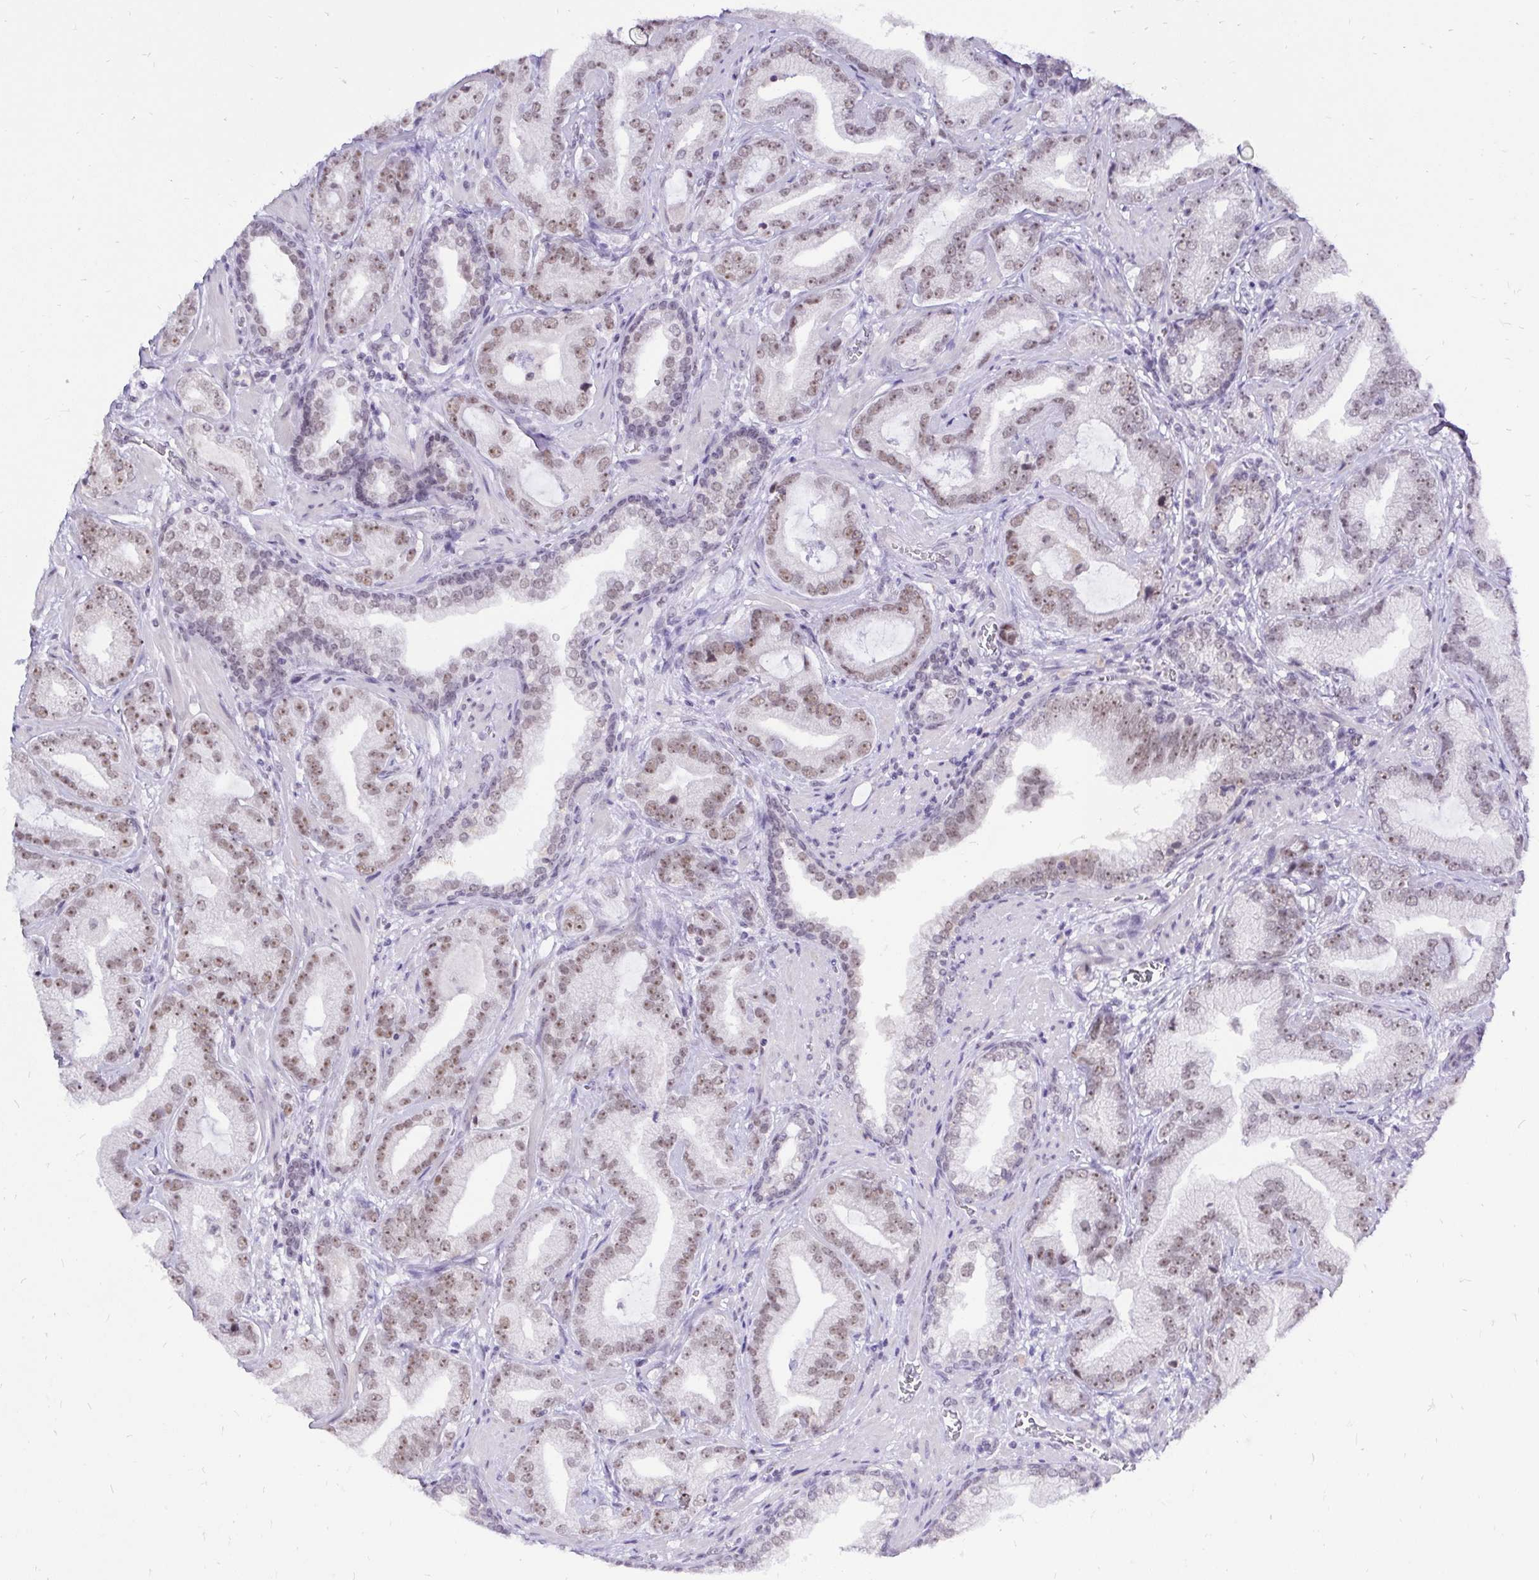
{"staining": {"intensity": "moderate", "quantity": "25%-75%", "location": "nuclear"}, "tissue": "prostate cancer", "cell_type": "Tumor cells", "image_type": "cancer", "snomed": [{"axis": "morphology", "description": "Adenocarcinoma, Low grade"}, {"axis": "topography", "description": "Prostate"}], "caption": "This micrograph exhibits immunohistochemistry staining of prostate cancer, with medium moderate nuclear positivity in approximately 25%-75% of tumor cells.", "gene": "ZNF860", "patient": {"sex": "male", "age": 62}}